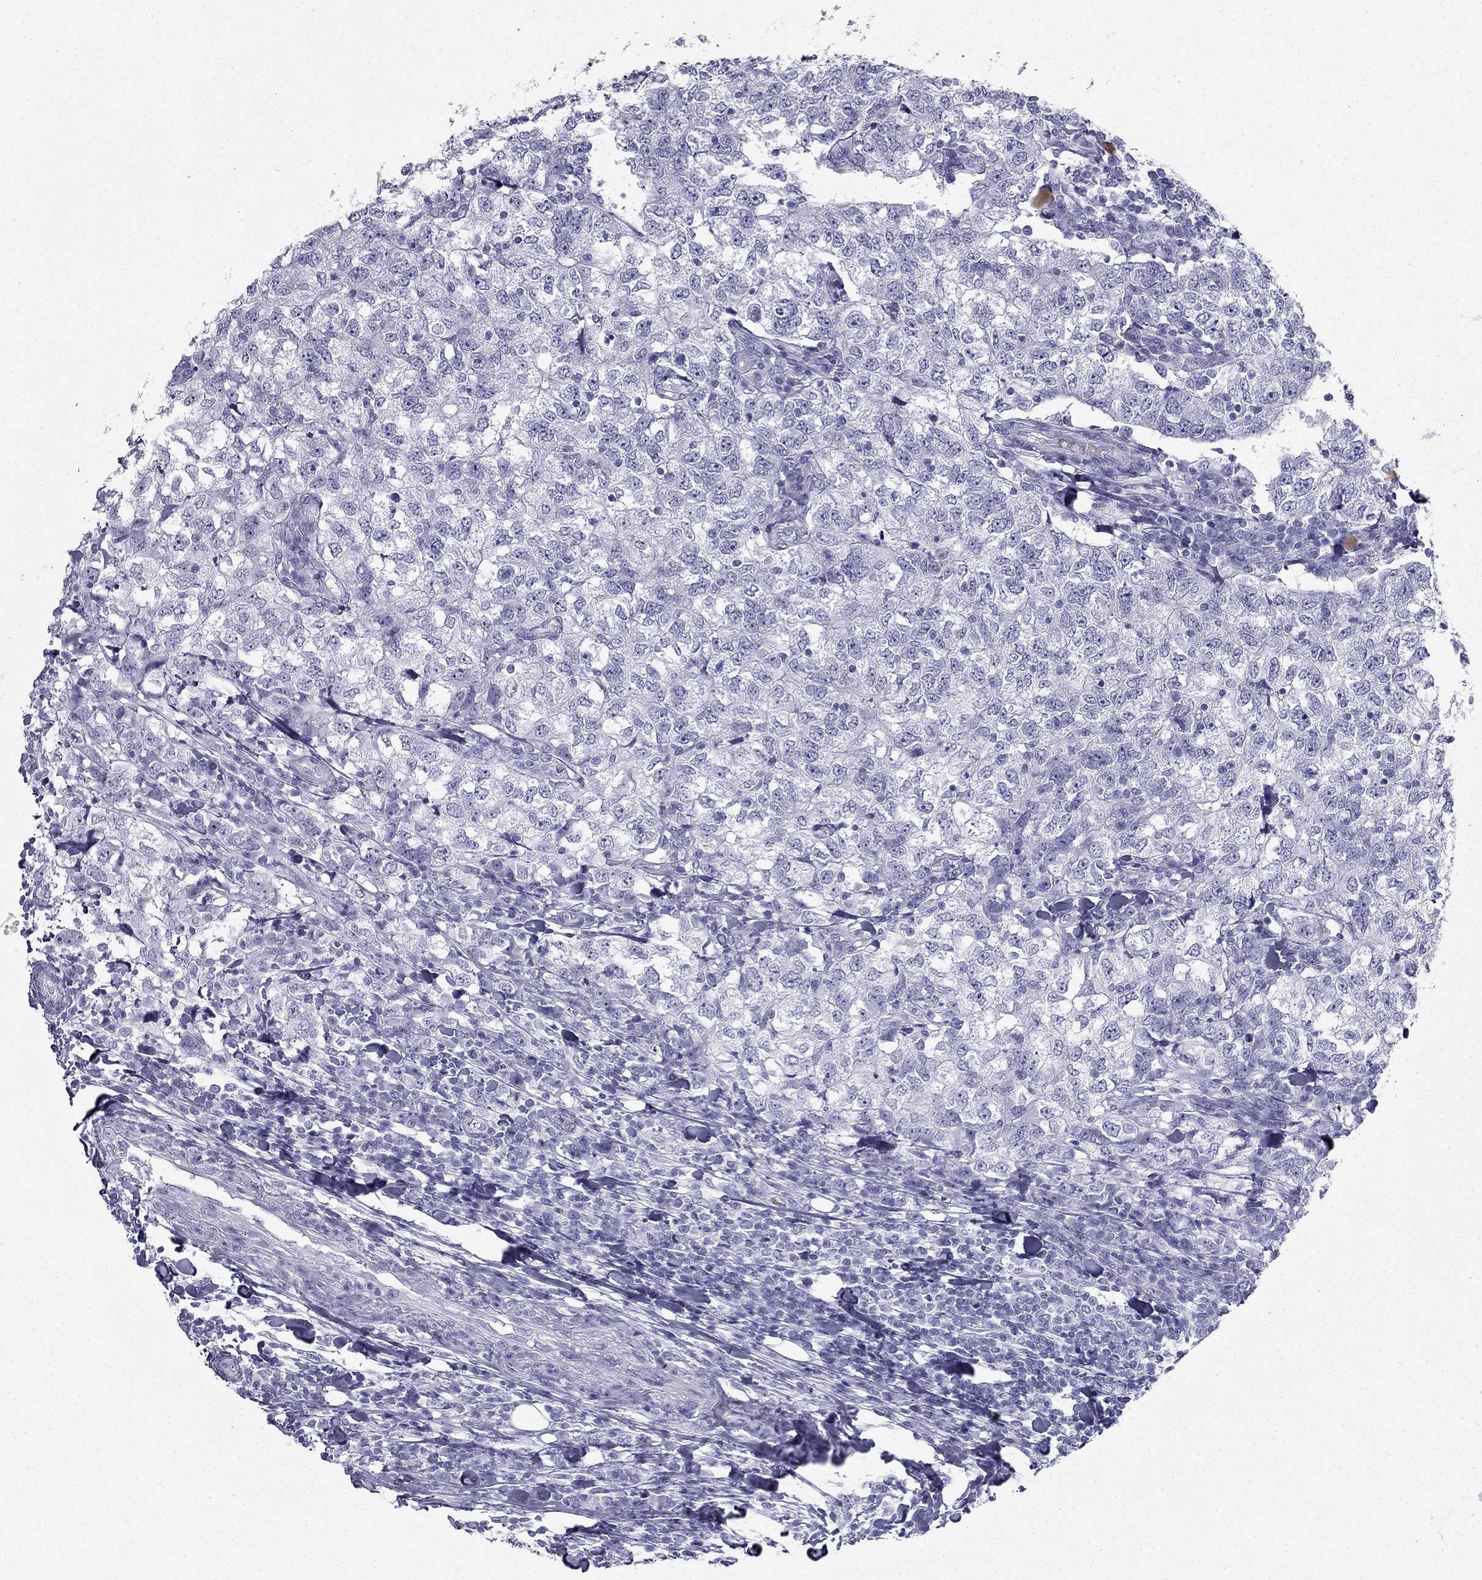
{"staining": {"intensity": "negative", "quantity": "none", "location": "none"}, "tissue": "breast cancer", "cell_type": "Tumor cells", "image_type": "cancer", "snomed": [{"axis": "morphology", "description": "Duct carcinoma"}, {"axis": "topography", "description": "Breast"}], "caption": "Tumor cells show no significant protein expression in intraductal carcinoma (breast).", "gene": "TFF3", "patient": {"sex": "female", "age": 30}}